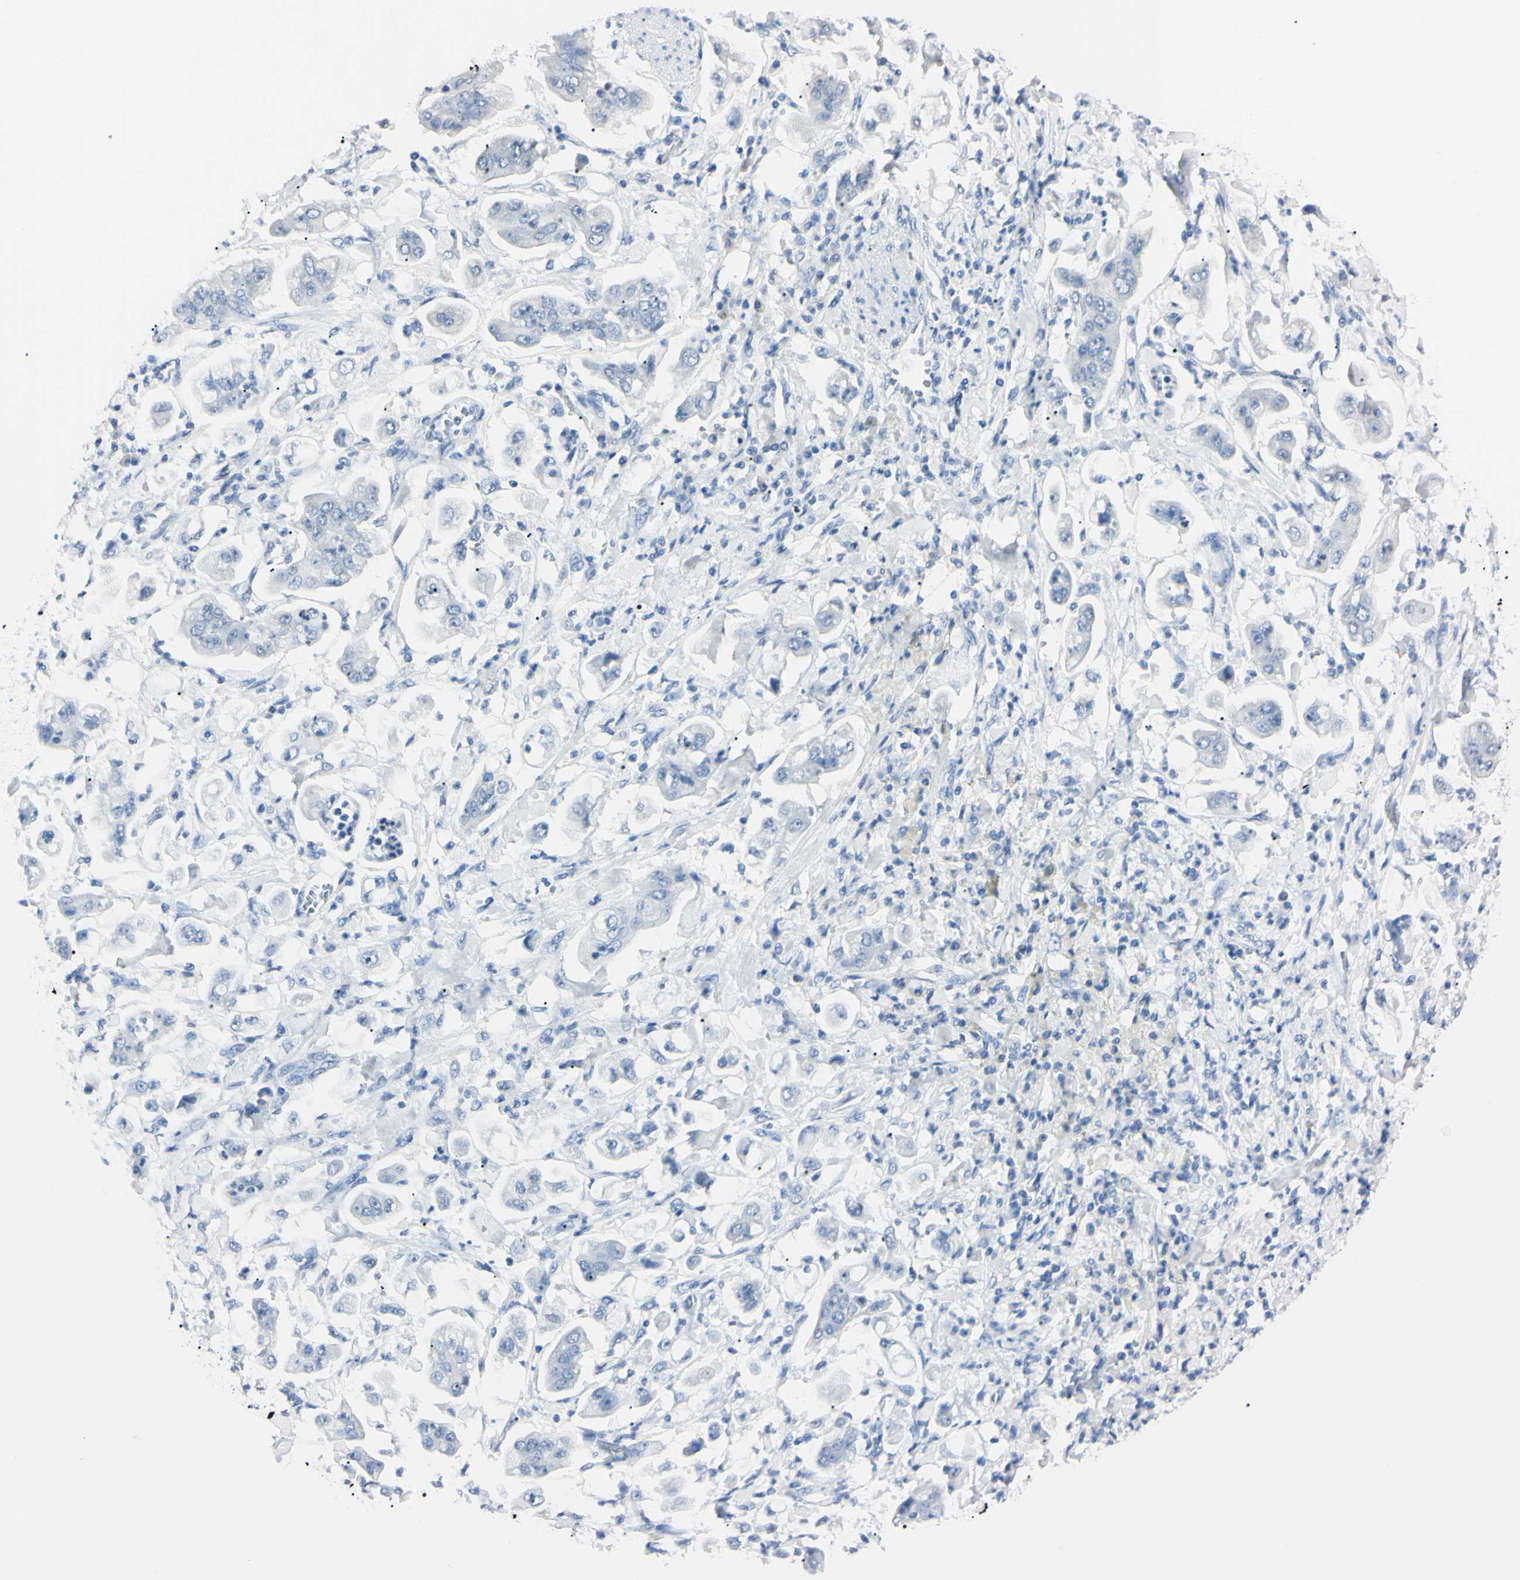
{"staining": {"intensity": "negative", "quantity": "none", "location": "none"}, "tissue": "stomach cancer", "cell_type": "Tumor cells", "image_type": "cancer", "snomed": [{"axis": "morphology", "description": "Adenocarcinoma, NOS"}, {"axis": "topography", "description": "Stomach"}], "caption": "IHC micrograph of human adenocarcinoma (stomach) stained for a protein (brown), which shows no positivity in tumor cells.", "gene": "FOLH1", "patient": {"sex": "male", "age": 62}}